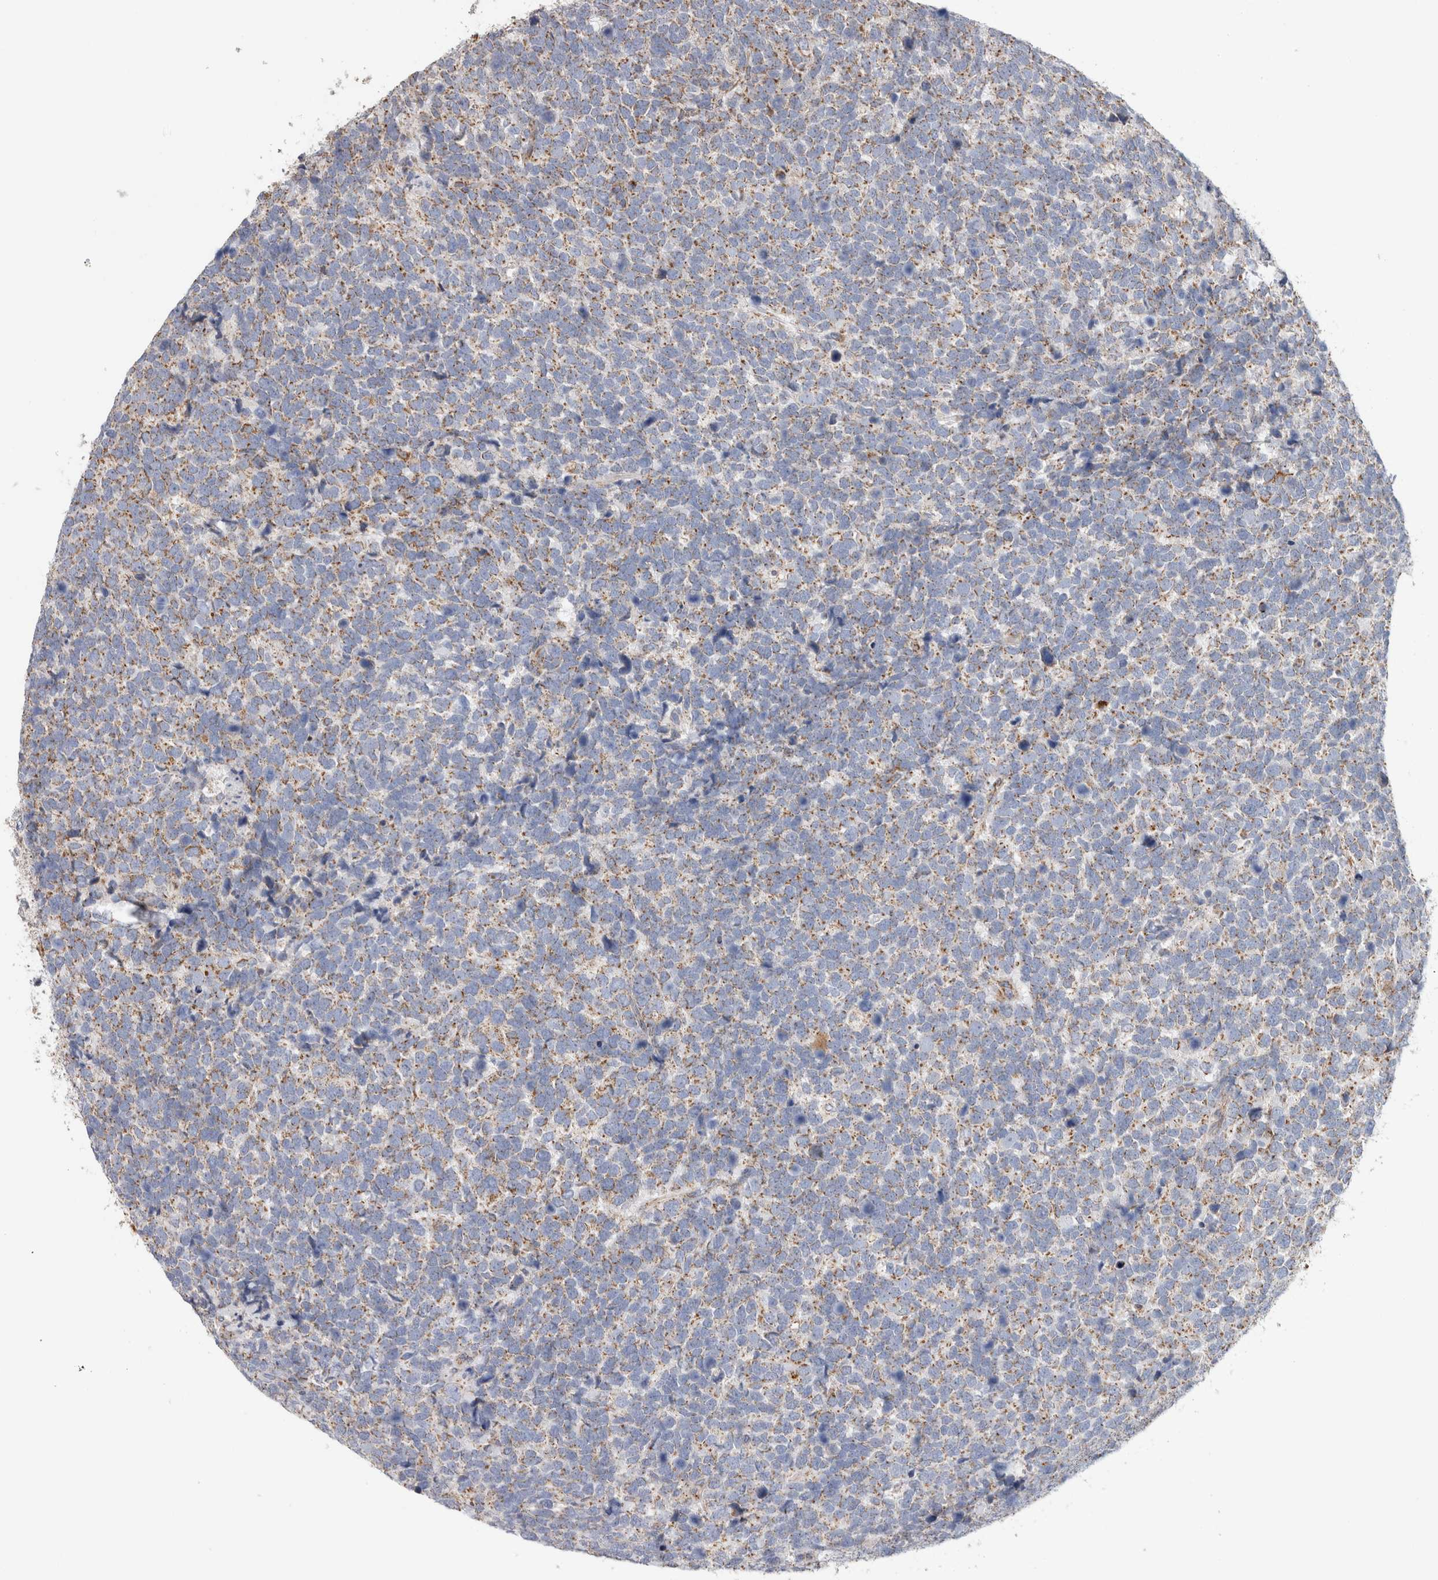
{"staining": {"intensity": "weak", "quantity": ">75%", "location": "cytoplasmic/membranous"}, "tissue": "urothelial cancer", "cell_type": "Tumor cells", "image_type": "cancer", "snomed": [{"axis": "morphology", "description": "Urothelial carcinoma, High grade"}, {"axis": "topography", "description": "Urinary bladder"}], "caption": "High-grade urothelial carcinoma stained for a protein shows weak cytoplasmic/membranous positivity in tumor cells.", "gene": "IARS2", "patient": {"sex": "female", "age": 82}}